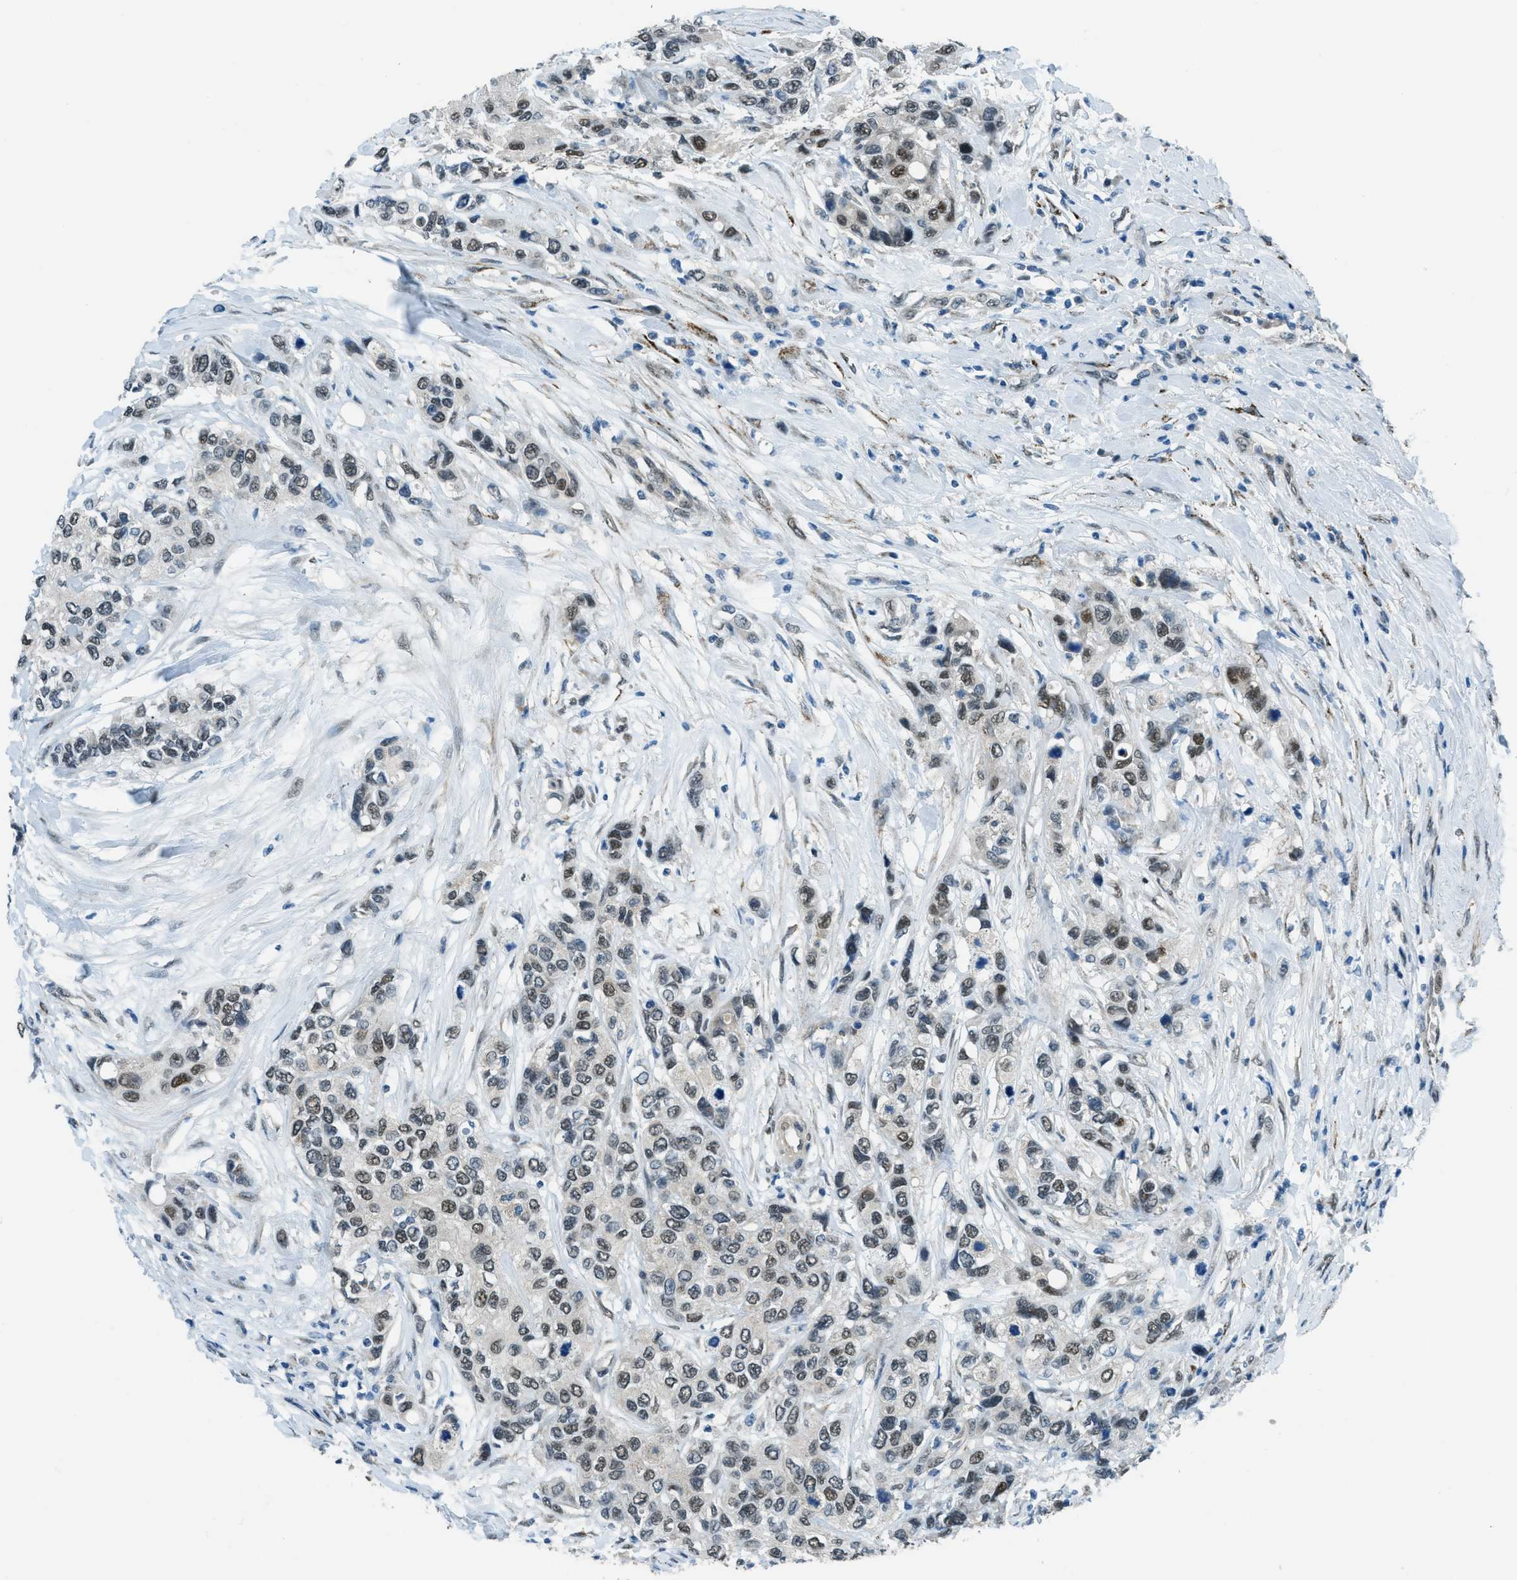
{"staining": {"intensity": "moderate", "quantity": "25%-75%", "location": "nuclear"}, "tissue": "urothelial cancer", "cell_type": "Tumor cells", "image_type": "cancer", "snomed": [{"axis": "morphology", "description": "Urothelial carcinoma, High grade"}, {"axis": "topography", "description": "Urinary bladder"}], "caption": "Protein expression analysis of urothelial cancer demonstrates moderate nuclear staining in approximately 25%-75% of tumor cells.", "gene": "NPEPL1", "patient": {"sex": "female", "age": 56}}